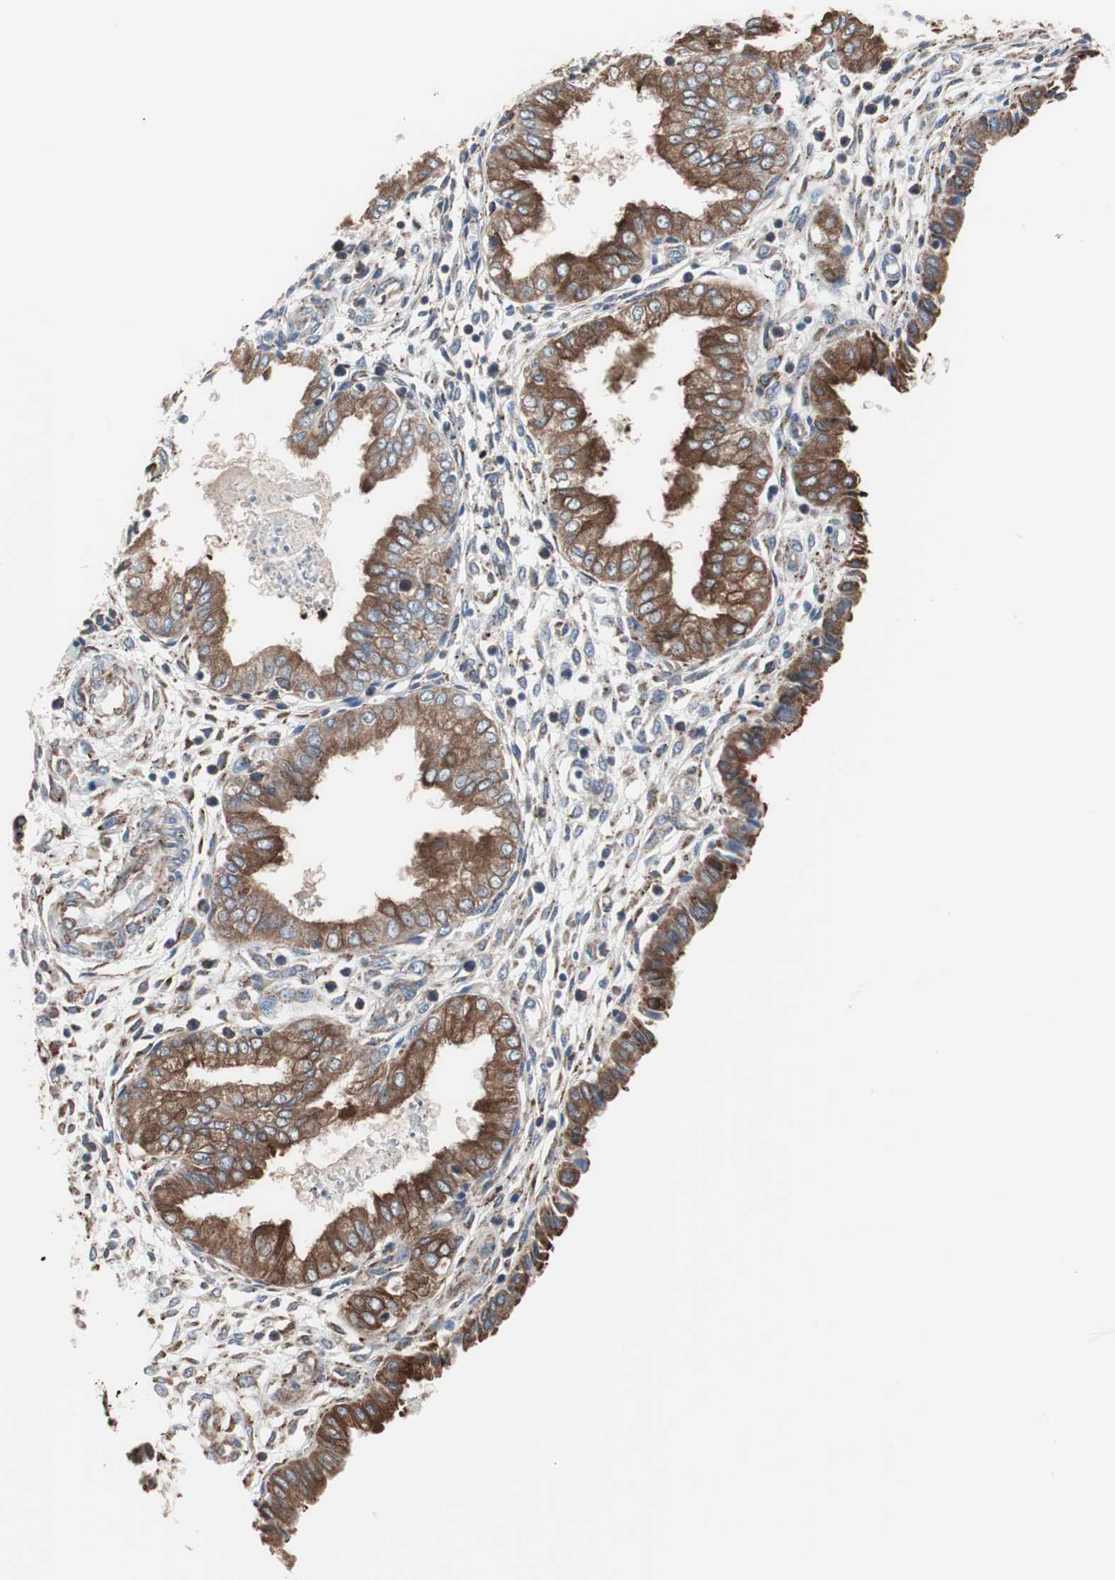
{"staining": {"intensity": "moderate", "quantity": "<25%", "location": "cytoplasmic/membranous"}, "tissue": "endometrium", "cell_type": "Cells in endometrial stroma", "image_type": "normal", "snomed": [{"axis": "morphology", "description": "Normal tissue, NOS"}, {"axis": "topography", "description": "Endometrium"}], "caption": "This is a histology image of immunohistochemistry staining of benign endometrium, which shows moderate staining in the cytoplasmic/membranous of cells in endometrial stroma.", "gene": "SLC27A4", "patient": {"sex": "female", "age": 33}}